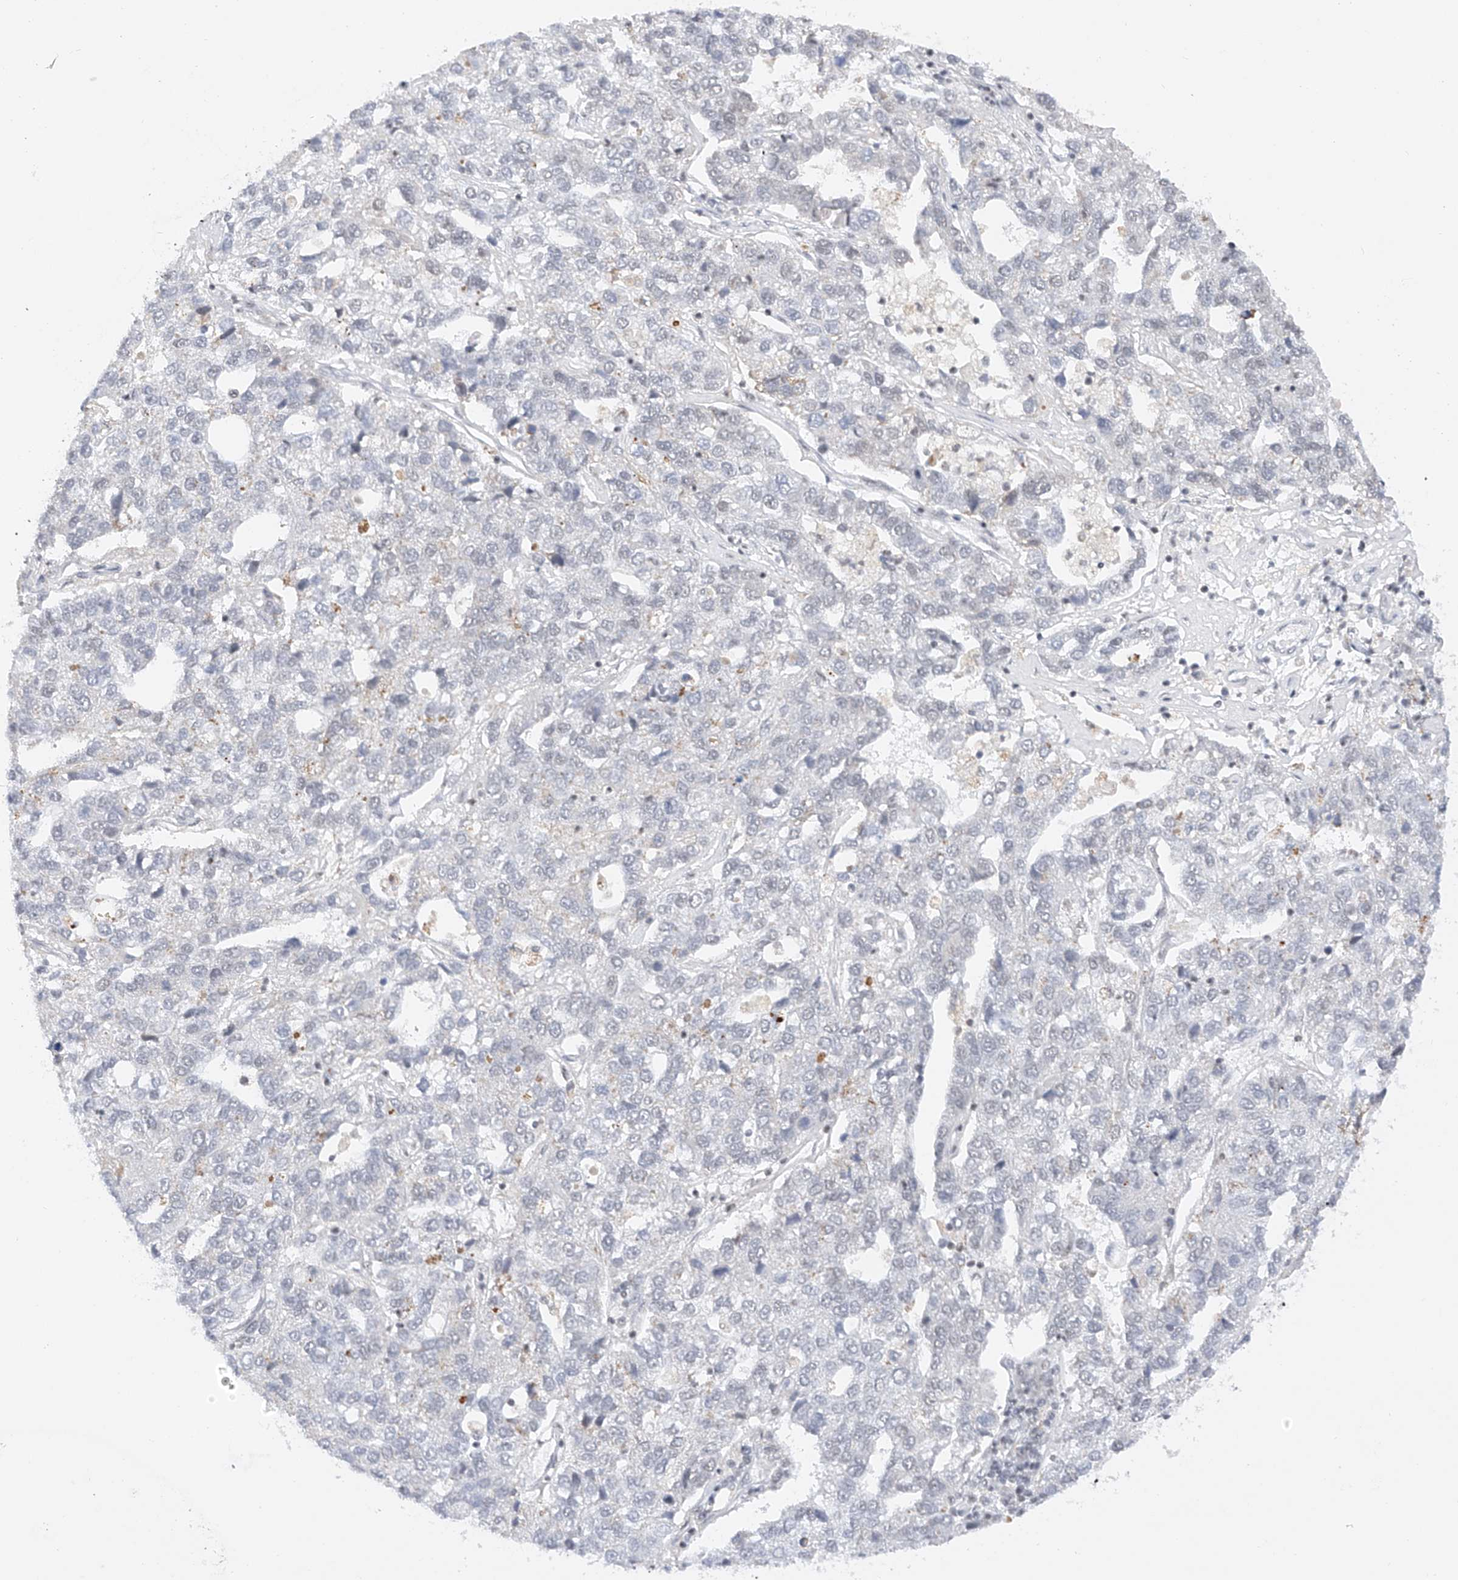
{"staining": {"intensity": "negative", "quantity": "none", "location": "none"}, "tissue": "pancreatic cancer", "cell_type": "Tumor cells", "image_type": "cancer", "snomed": [{"axis": "morphology", "description": "Adenocarcinoma, NOS"}, {"axis": "topography", "description": "Pancreas"}], "caption": "Pancreatic adenocarcinoma was stained to show a protein in brown. There is no significant positivity in tumor cells.", "gene": "NRF1", "patient": {"sex": "female", "age": 61}}